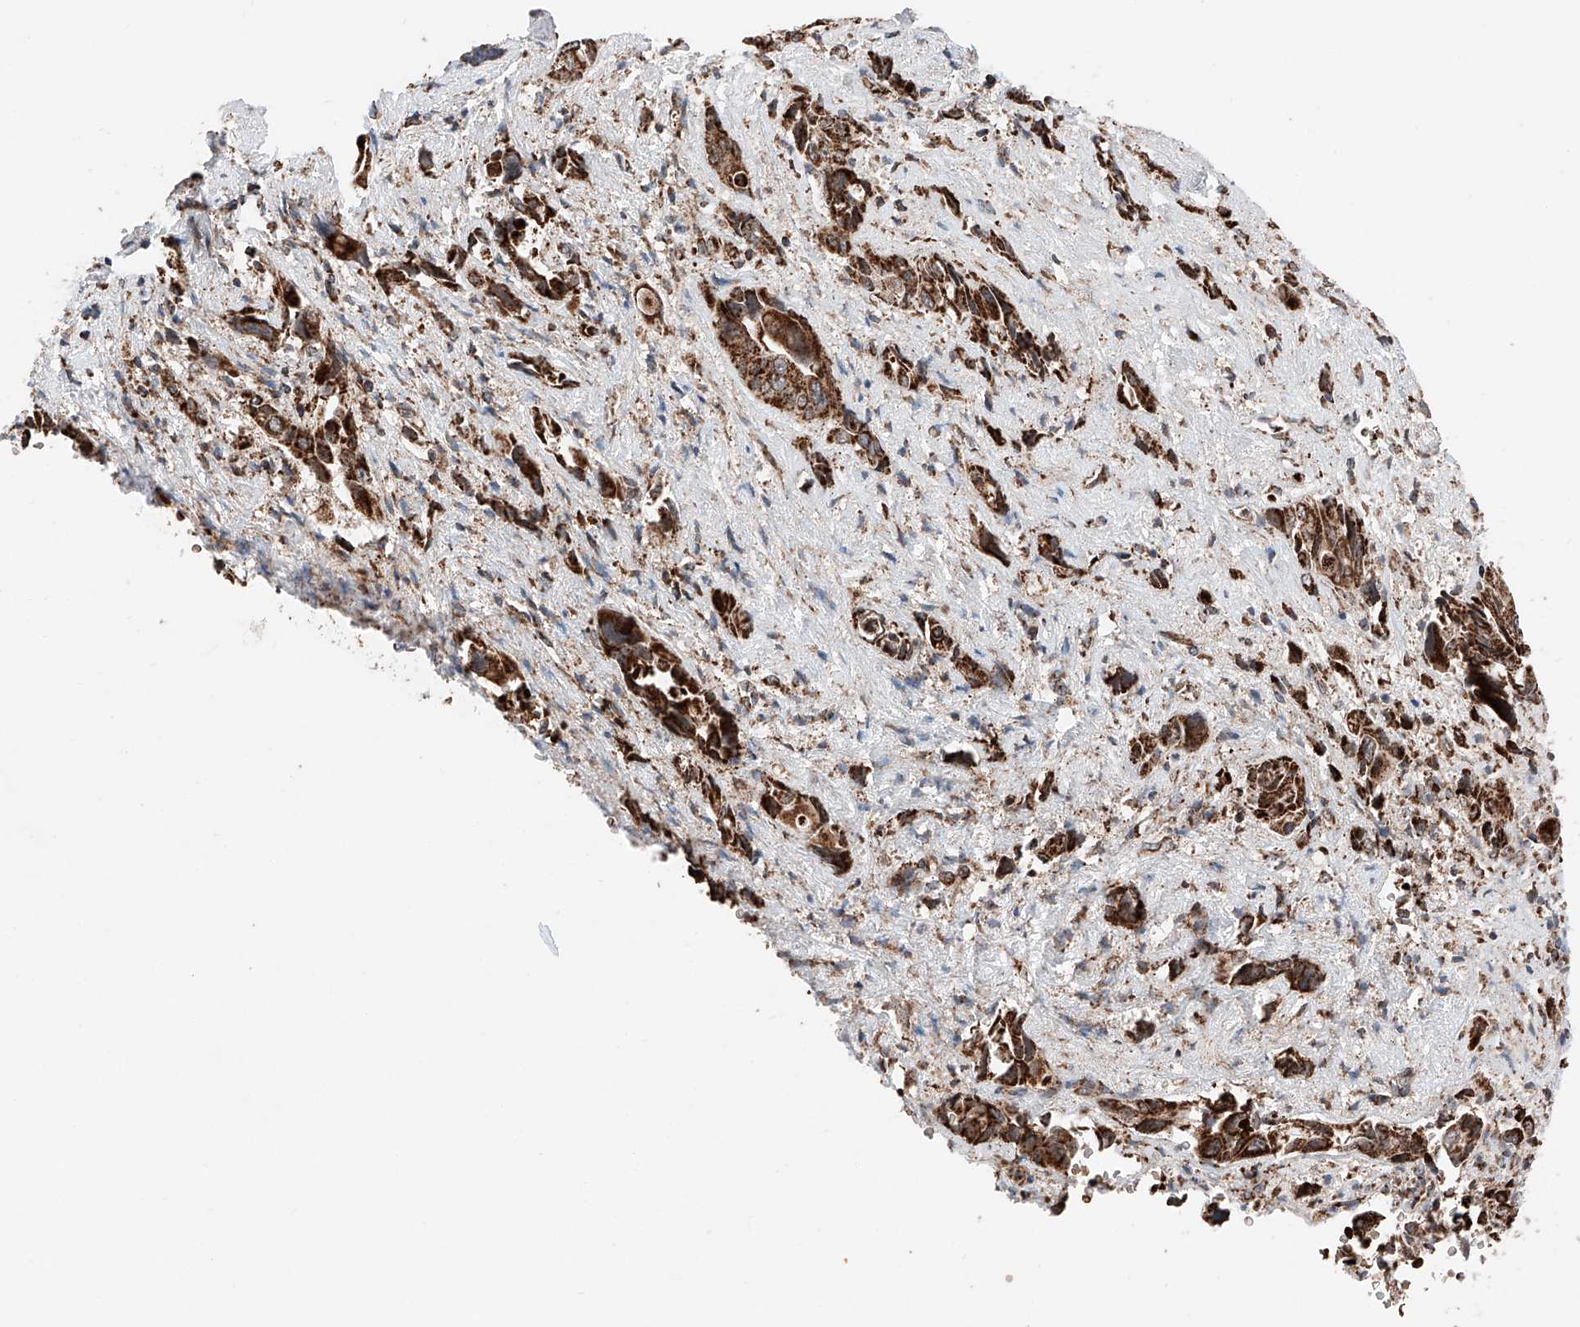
{"staining": {"intensity": "strong", "quantity": ">75%", "location": "cytoplasmic/membranous"}, "tissue": "pancreatic cancer", "cell_type": "Tumor cells", "image_type": "cancer", "snomed": [{"axis": "morphology", "description": "Adenocarcinoma, NOS"}, {"axis": "topography", "description": "Pancreas"}], "caption": "Strong cytoplasmic/membranous protein staining is appreciated in about >75% of tumor cells in pancreatic adenocarcinoma.", "gene": "ZSCAN29", "patient": {"sex": "male", "age": 46}}